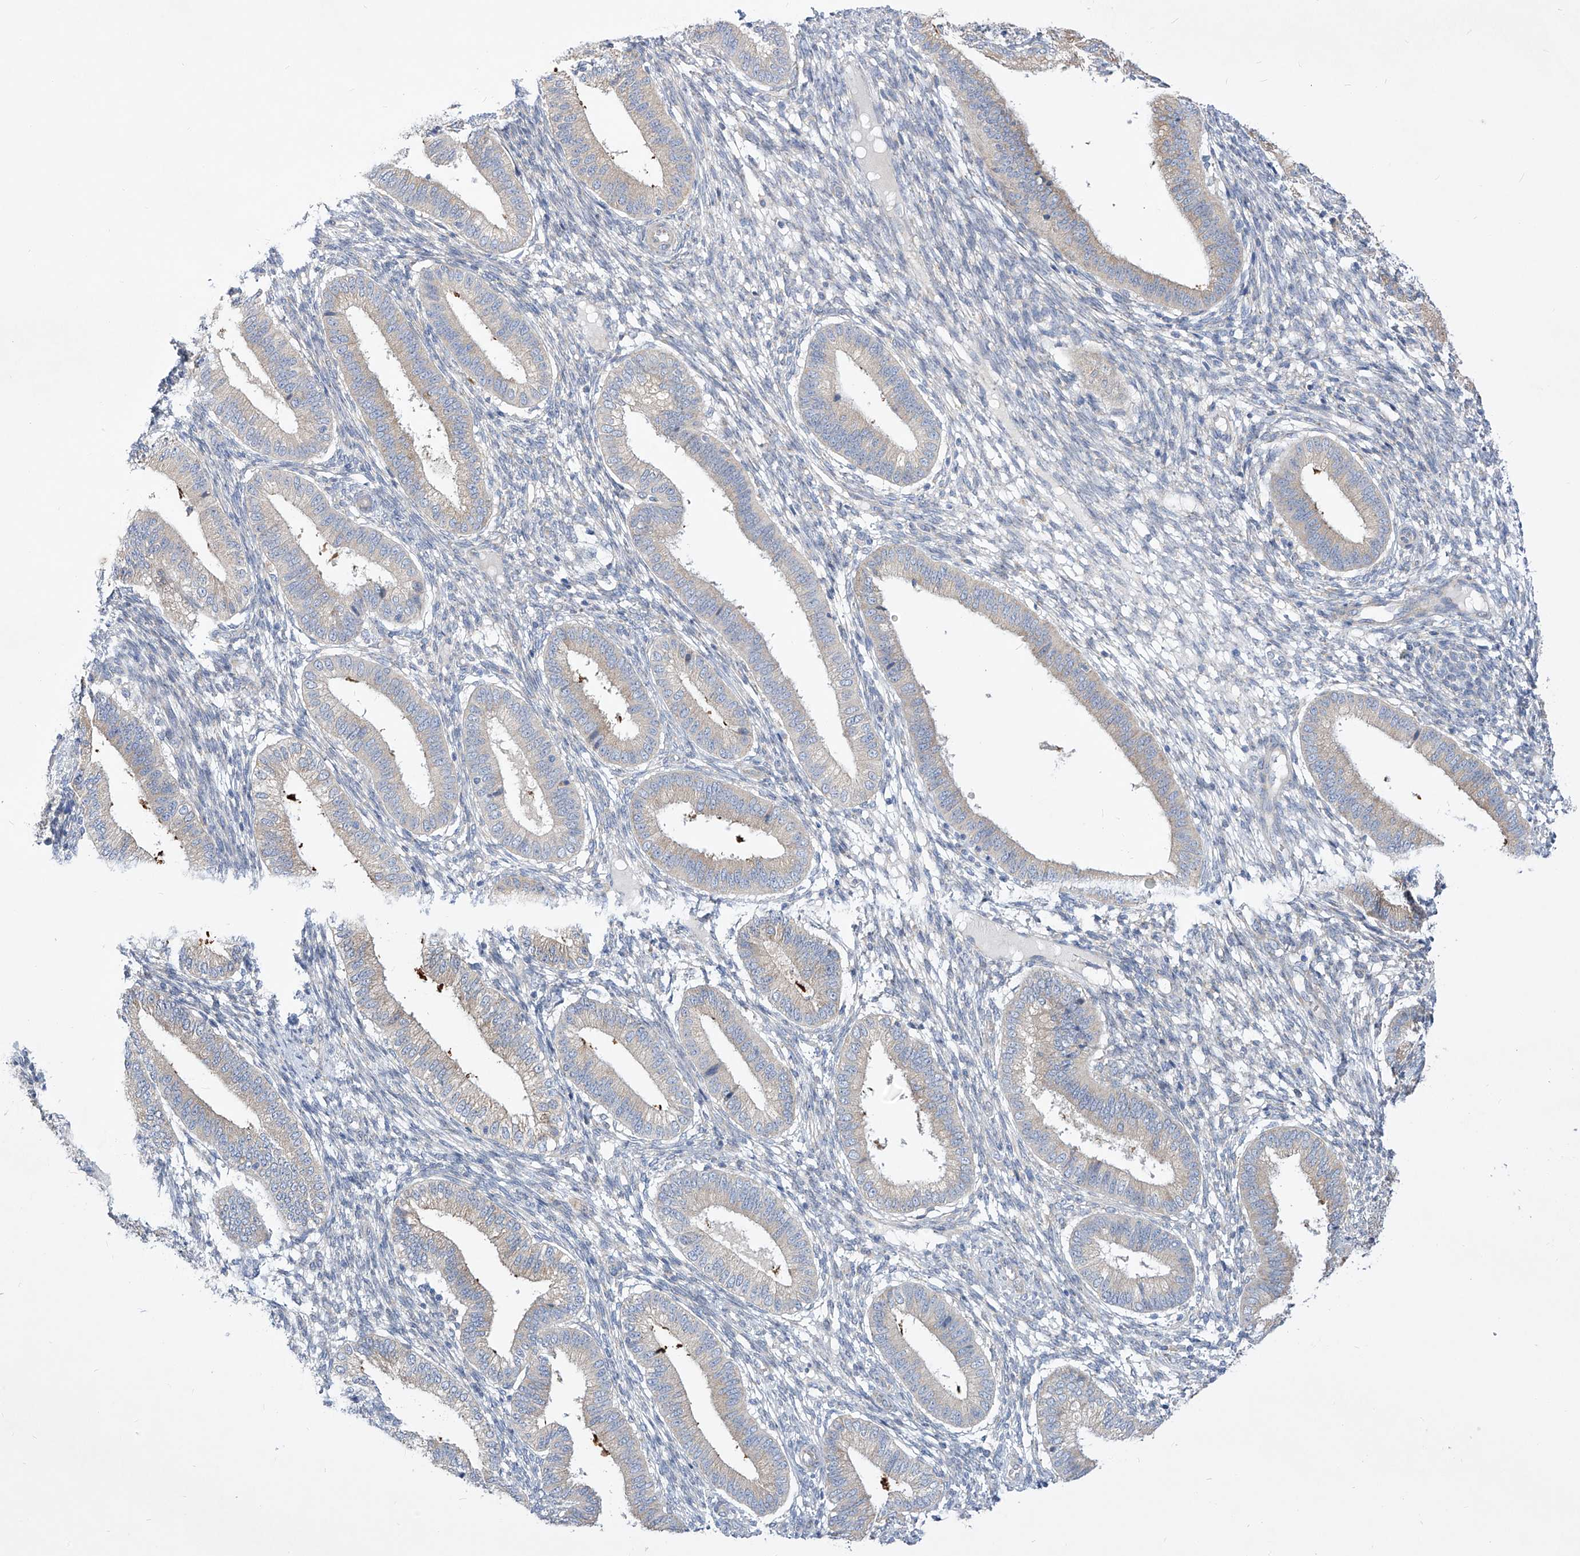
{"staining": {"intensity": "negative", "quantity": "none", "location": "none"}, "tissue": "endometrium", "cell_type": "Cells in endometrial stroma", "image_type": "normal", "snomed": [{"axis": "morphology", "description": "Normal tissue, NOS"}, {"axis": "topography", "description": "Endometrium"}], "caption": "A histopathology image of endometrium stained for a protein exhibits no brown staining in cells in endometrial stroma.", "gene": "UFL1", "patient": {"sex": "female", "age": 39}}